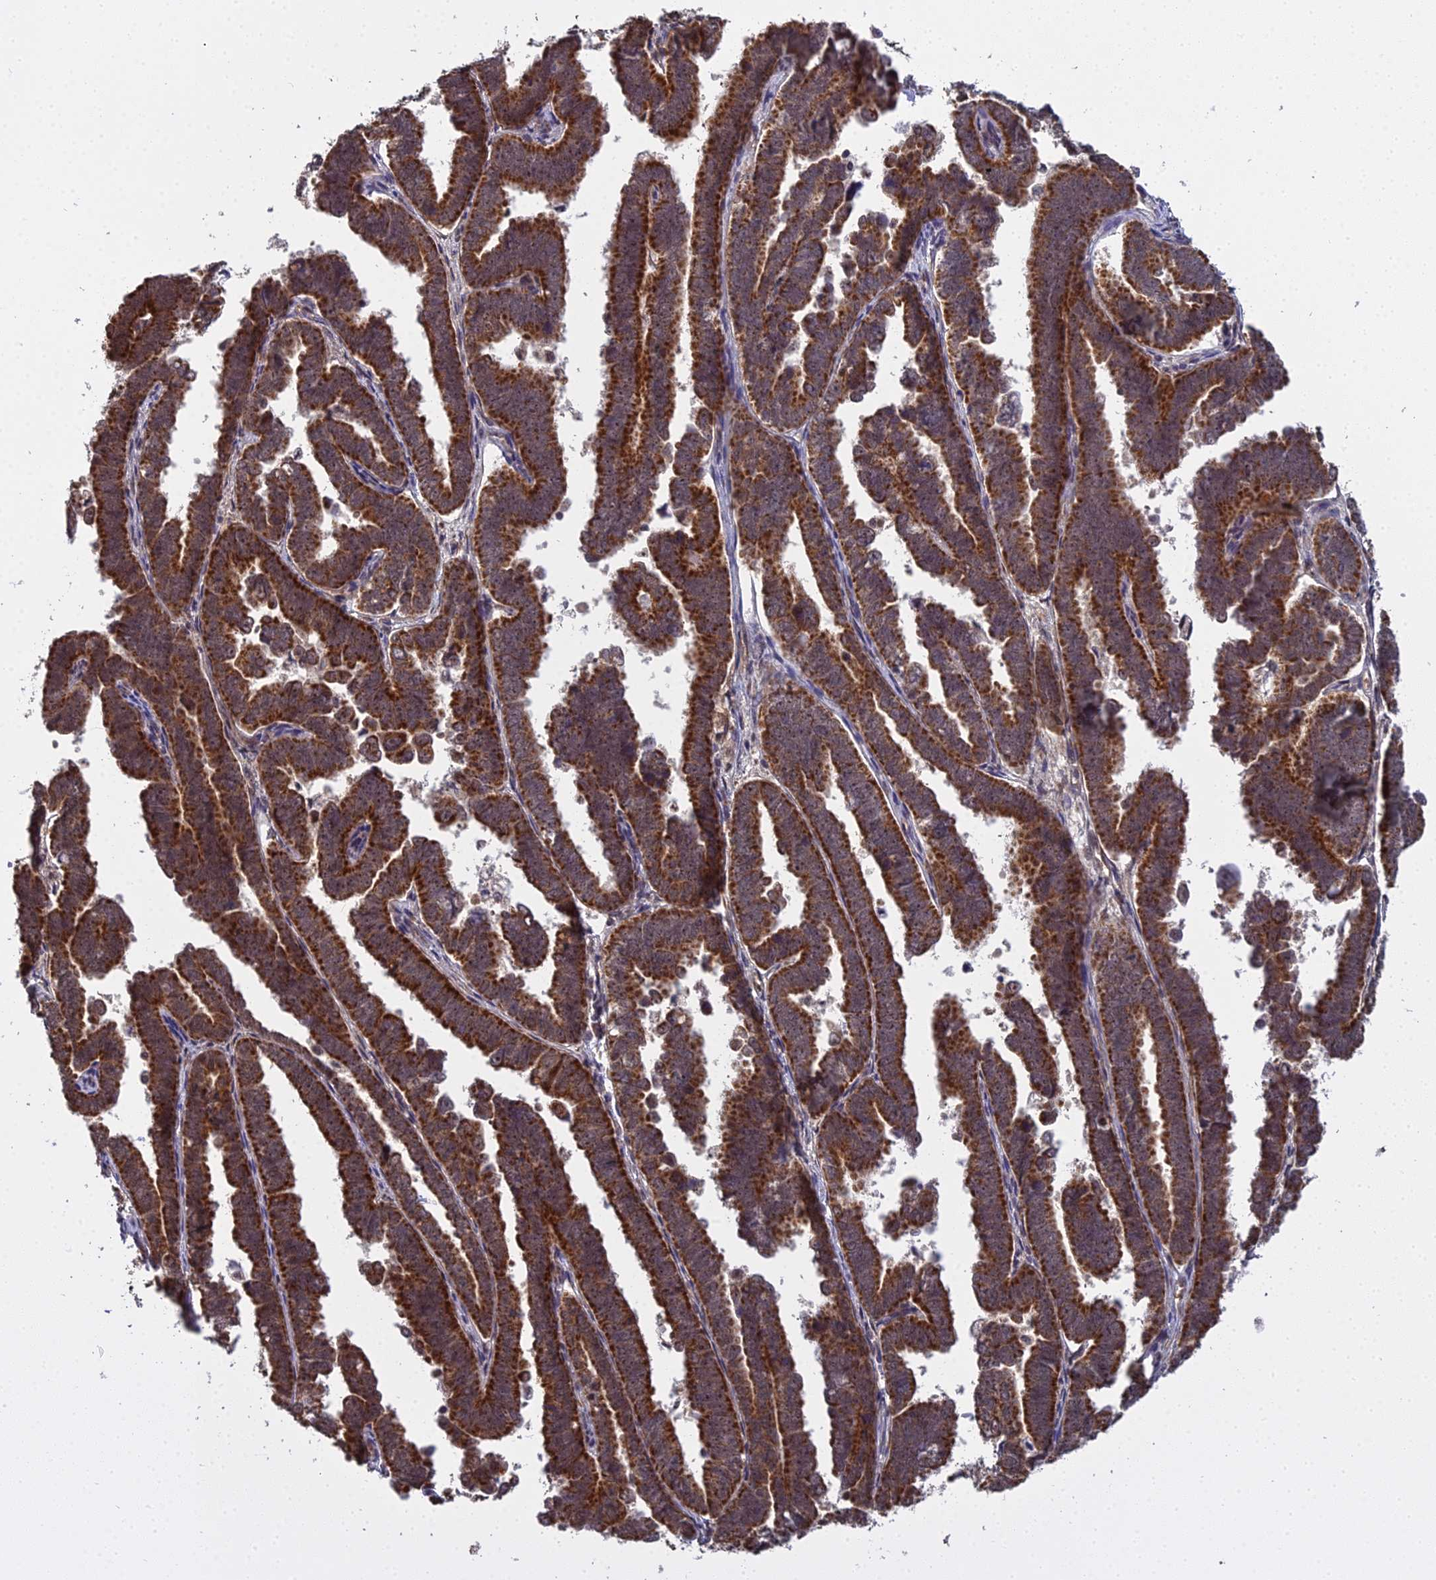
{"staining": {"intensity": "strong", "quantity": ">75%", "location": "cytoplasmic/membranous,nuclear"}, "tissue": "endometrial cancer", "cell_type": "Tumor cells", "image_type": "cancer", "snomed": [{"axis": "morphology", "description": "Adenocarcinoma, NOS"}, {"axis": "topography", "description": "Endometrium"}], "caption": "Protein analysis of endometrial cancer tissue reveals strong cytoplasmic/membranous and nuclear expression in about >75% of tumor cells. (DAB (3,3'-diaminobenzidine) IHC, brown staining for protein, blue staining for nuclei).", "gene": "MEOX1", "patient": {"sex": "female", "age": 75}}